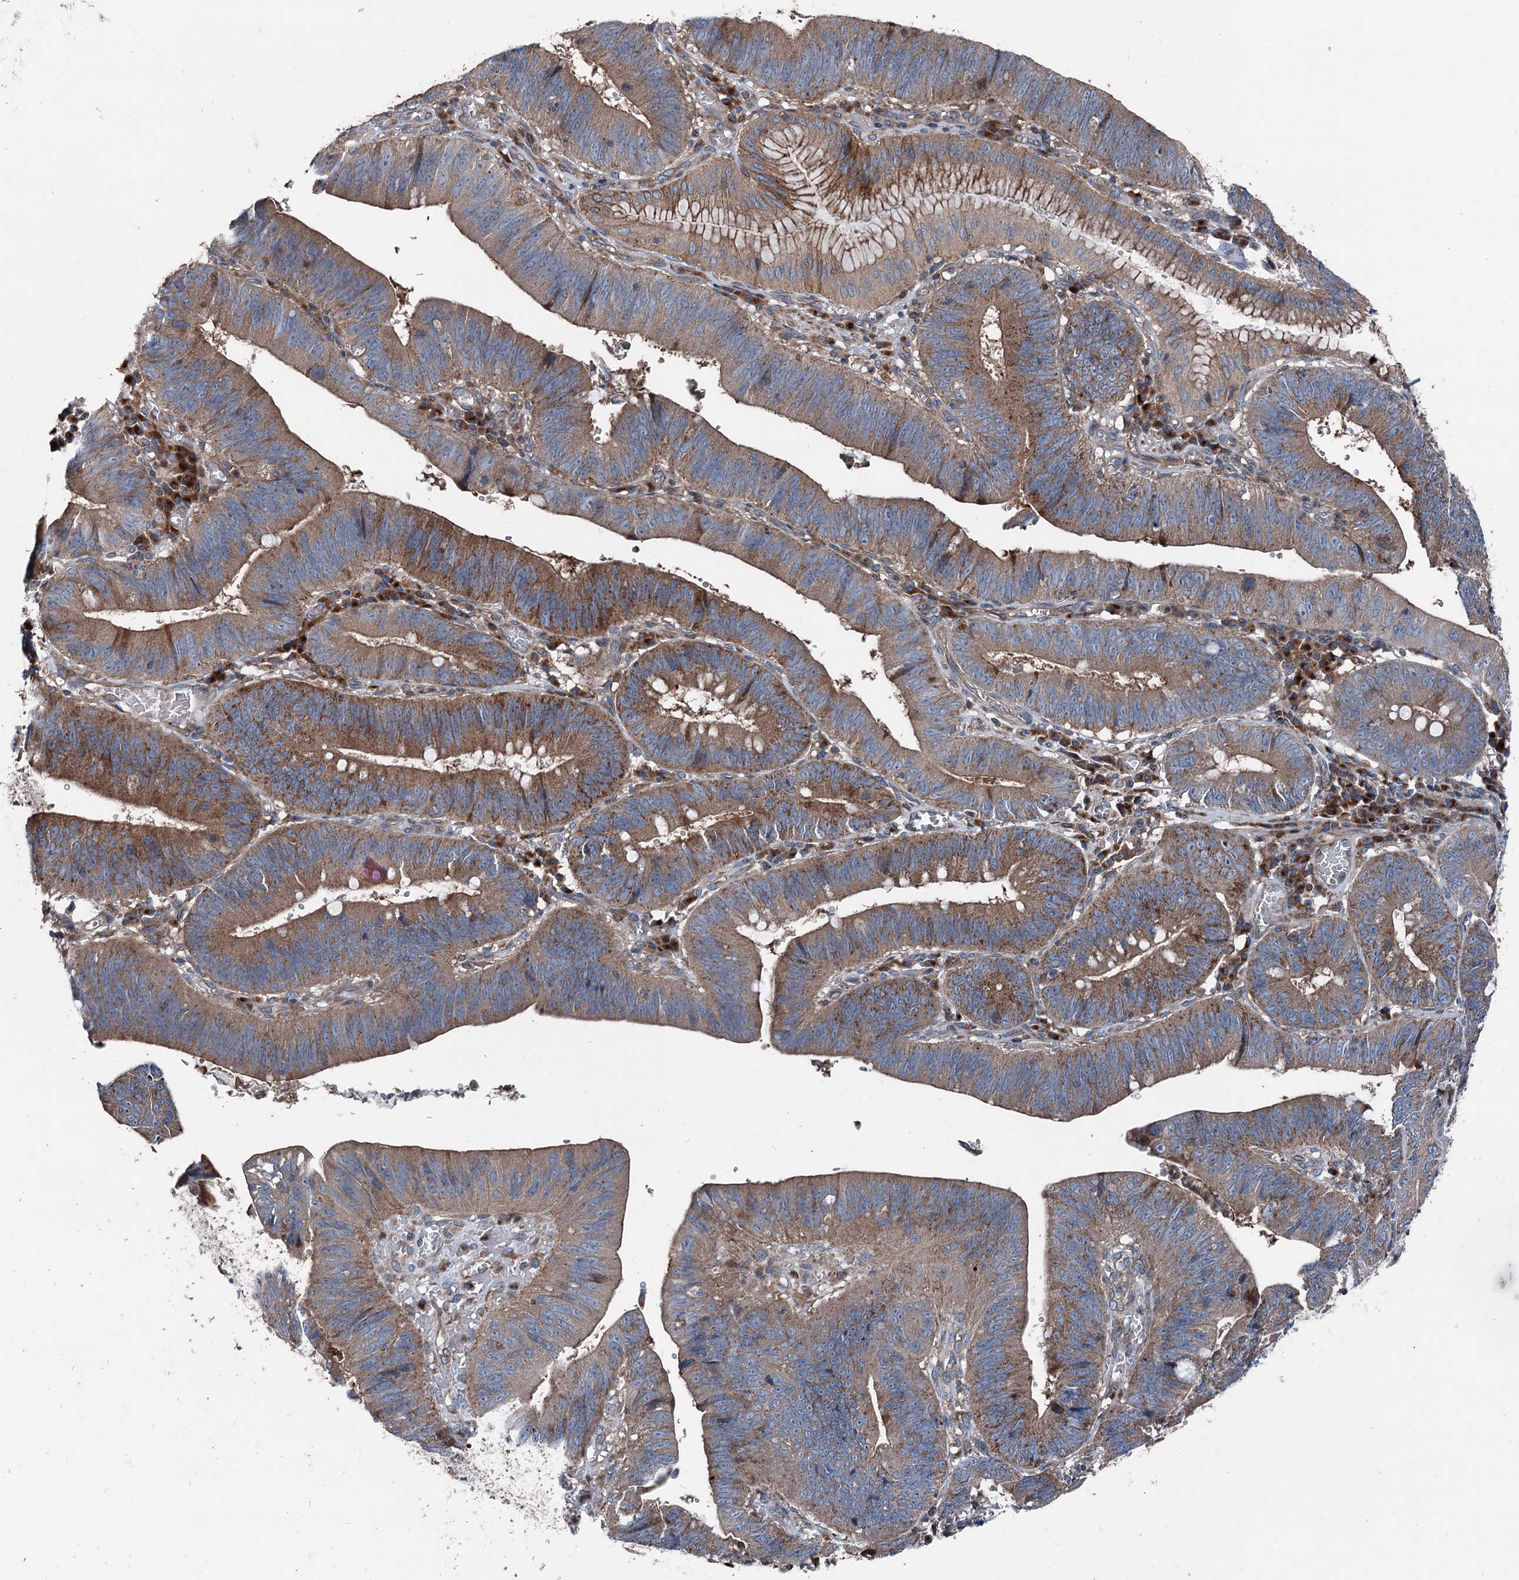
{"staining": {"intensity": "moderate", "quantity": ">75%", "location": "cytoplasmic/membranous"}, "tissue": "stomach cancer", "cell_type": "Tumor cells", "image_type": "cancer", "snomed": [{"axis": "morphology", "description": "Adenocarcinoma, NOS"}, {"axis": "topography", "description": "Stomach"}], "caption": "A high-resolution micrograph shows immunohistochemistry staining of adenocarcinoma (stomach), which reveals moderate cytoplasmic/membranous expression in about >75% of tumor cells.", "gene": "RUFY1", "patient": {"sex": "male", "age": 59}}